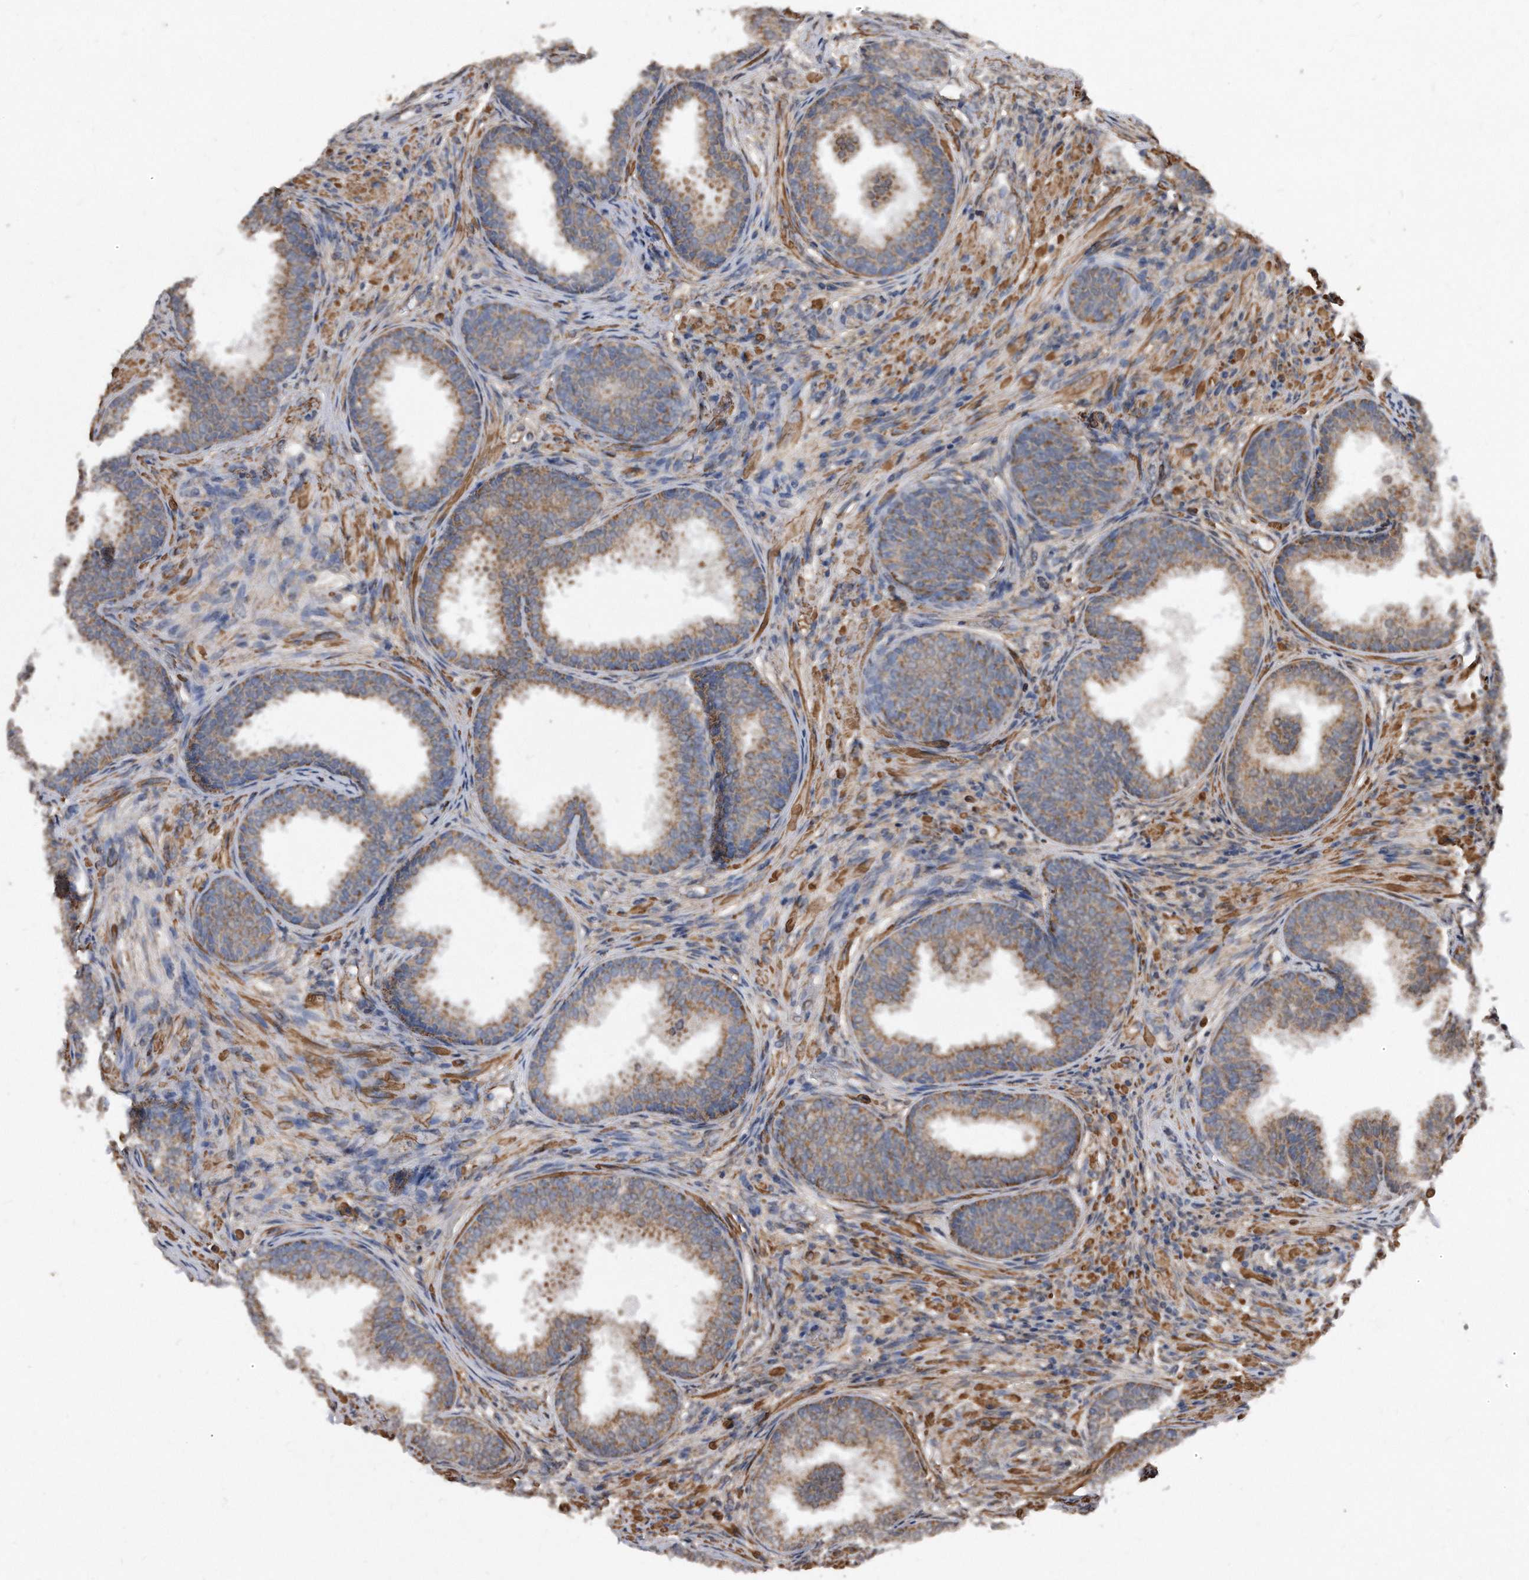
{"staining": {"intensity": "moderate", "quantity": ">75%", "location": "cytoplasmic/membranous"}, "tissue": "prostate", "cell_type": "Glandular cells", "image_type": "normal", "snomed": [{"axis": "morphology", "description": "Normal tissue, NOS"}, {"axis": "topography", "description": "Prostate"}], "caption": "IHC (DAB (3,3'-diaminobenzidine)) staining of normal prostate demonstrates moderate cytoplasmic/membranous protein expression in approximately >75% of glandular cells. The staining is performed using DAB (3,3'-diaminobenzidine) brown chromogen to label protein expression. The nuclei are counter-stained blue using hematoxylin.", "gene": "DUSP22", "patient": {"sex": "male", "age": 76}}